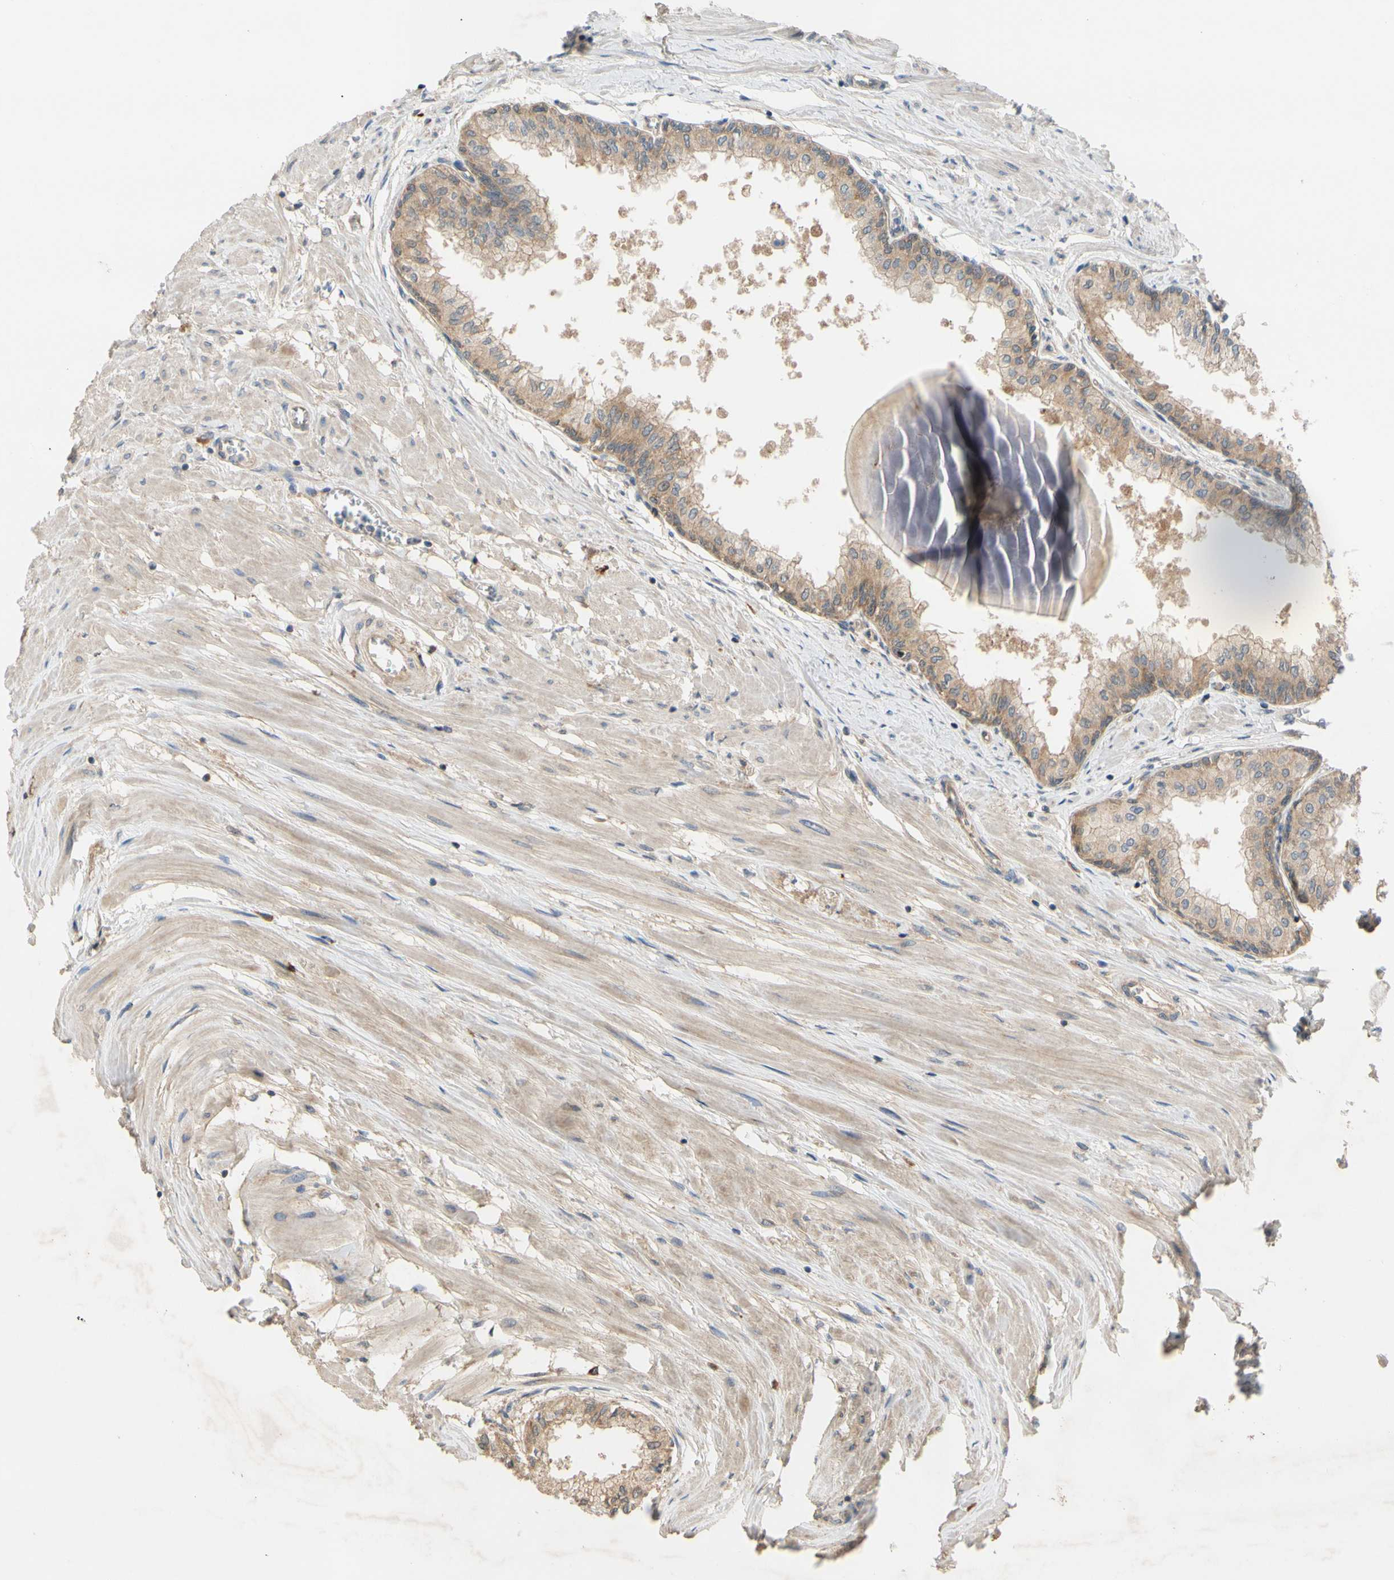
{"staining": {"intensity": "moderate", "quantity": ">75%", "location": "cytoplasmic/membranous"}, "tissue": "prostate", "cell_type": "Glandular cells", "image_type": "normal", "snomed": [{"axis": "morphology", "description": "Normal tissue, NOS"}, {"axis": "topography", "description": "Prostate"}, {"axis": "topography", "description": "Seminal veicle"}], "caption": "The image displays staining of unremarkable prostate, revealing moderate cytoplasmic/membranous protein expression (brown color) within glandular cells.", "gene": "MBTPS2", "patient": {"sex": "male", "age": 60}}